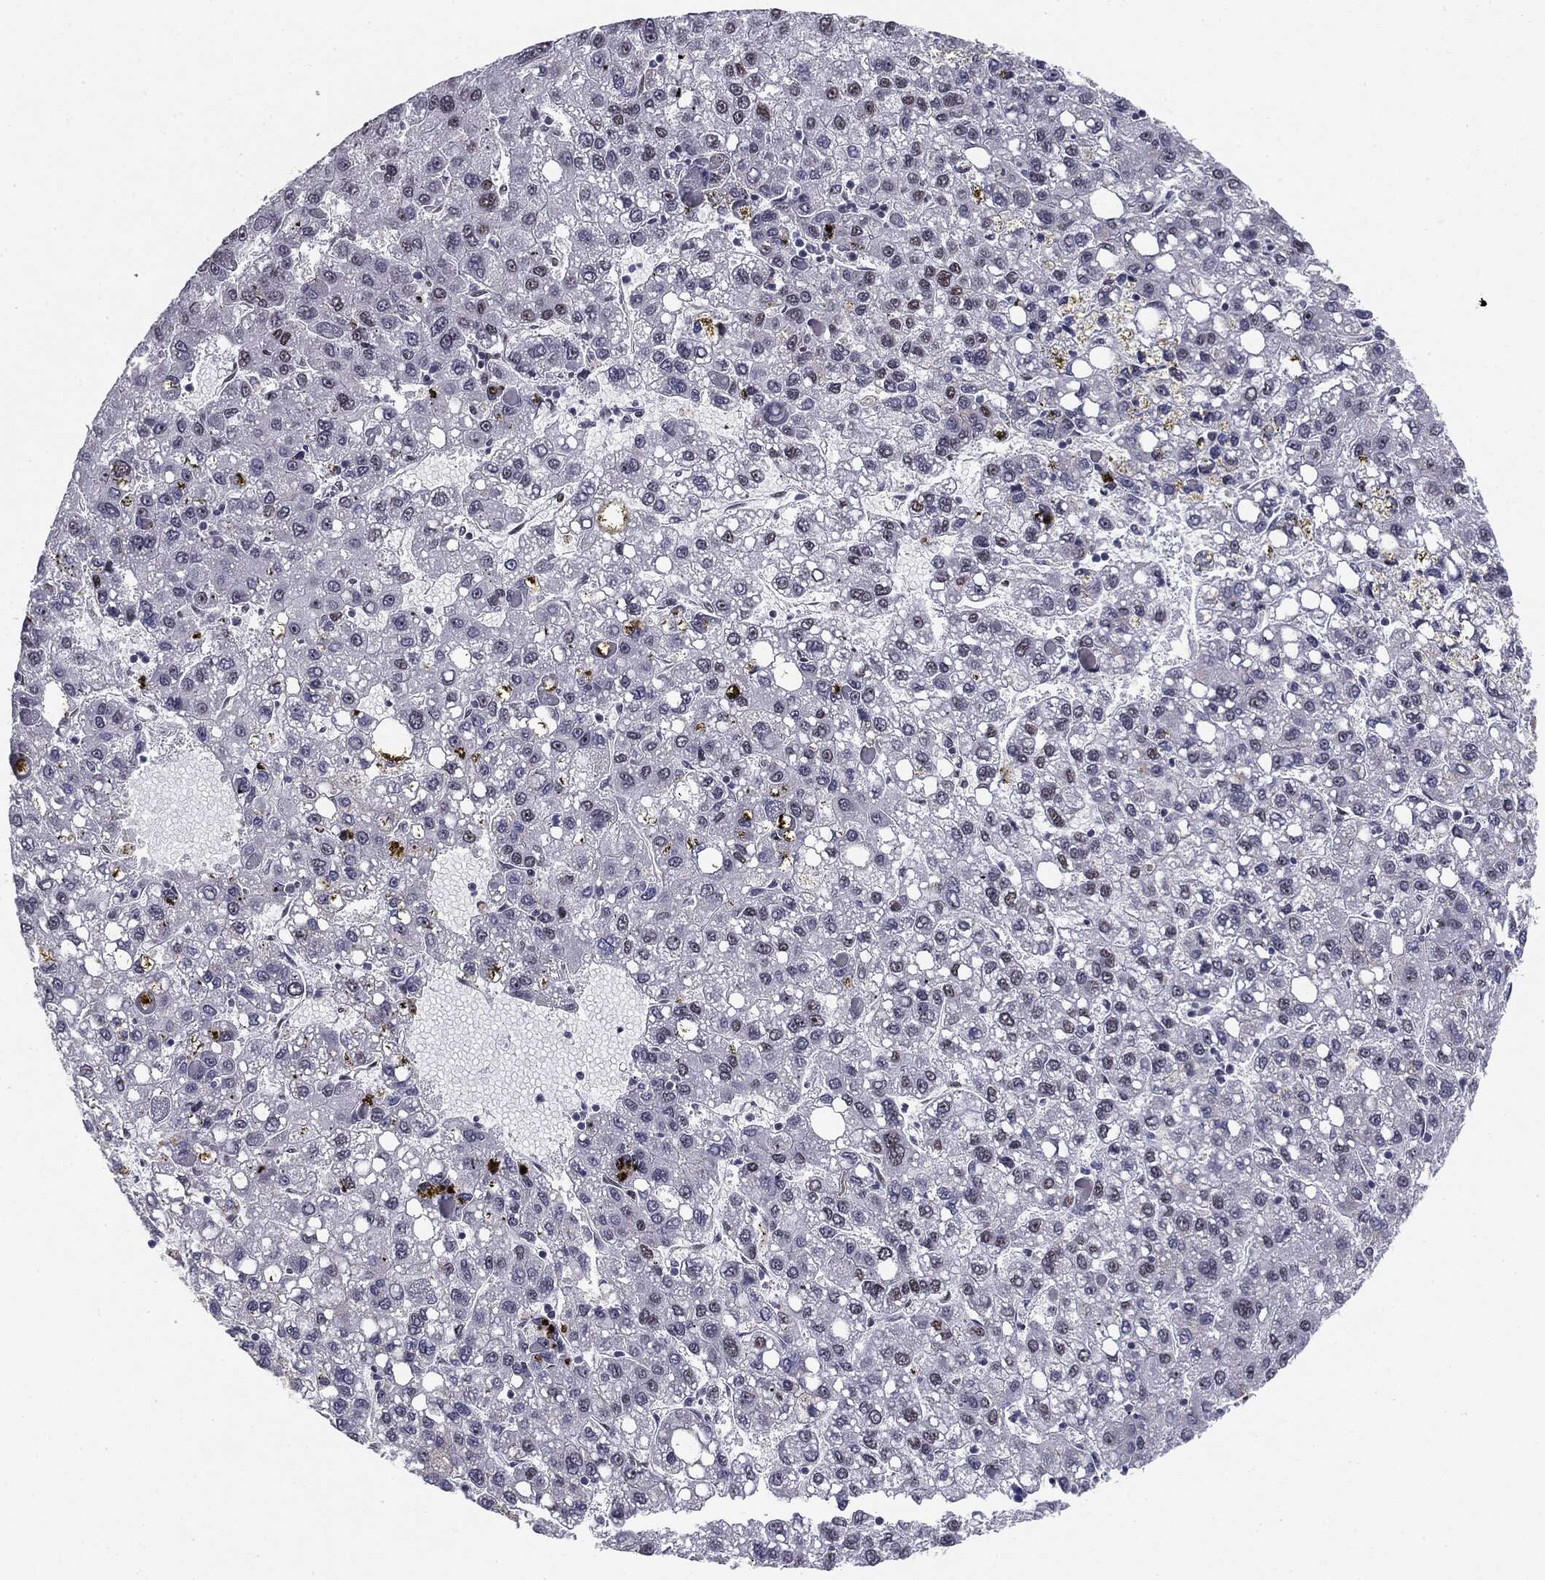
{"staining": {"intensity": "negative", "quantity": "none", "location": "none"}, "tissue": "liver cancer", "cell_type": "Tumor cells", "image_type": "cancer", "snomed": [{"axis": "morphology", "description": "Carcinoma, Hepatocellular, NOS"}, {"axis": "topography", "description": "Liver"}], "caption": "Immunohistochemistry micrograph of neoplastic tissue: human liver hepatocellular carcinoma stained with DAB demonstrates no significant protein expression in tumor cells. Brightfield microscopy of immunohistochemistry stained with DAB (brown) and hematoxylin (blue), captured at high magnification.", "gene": "MDC1", "patient": {"sex": "female", "age": 82}}